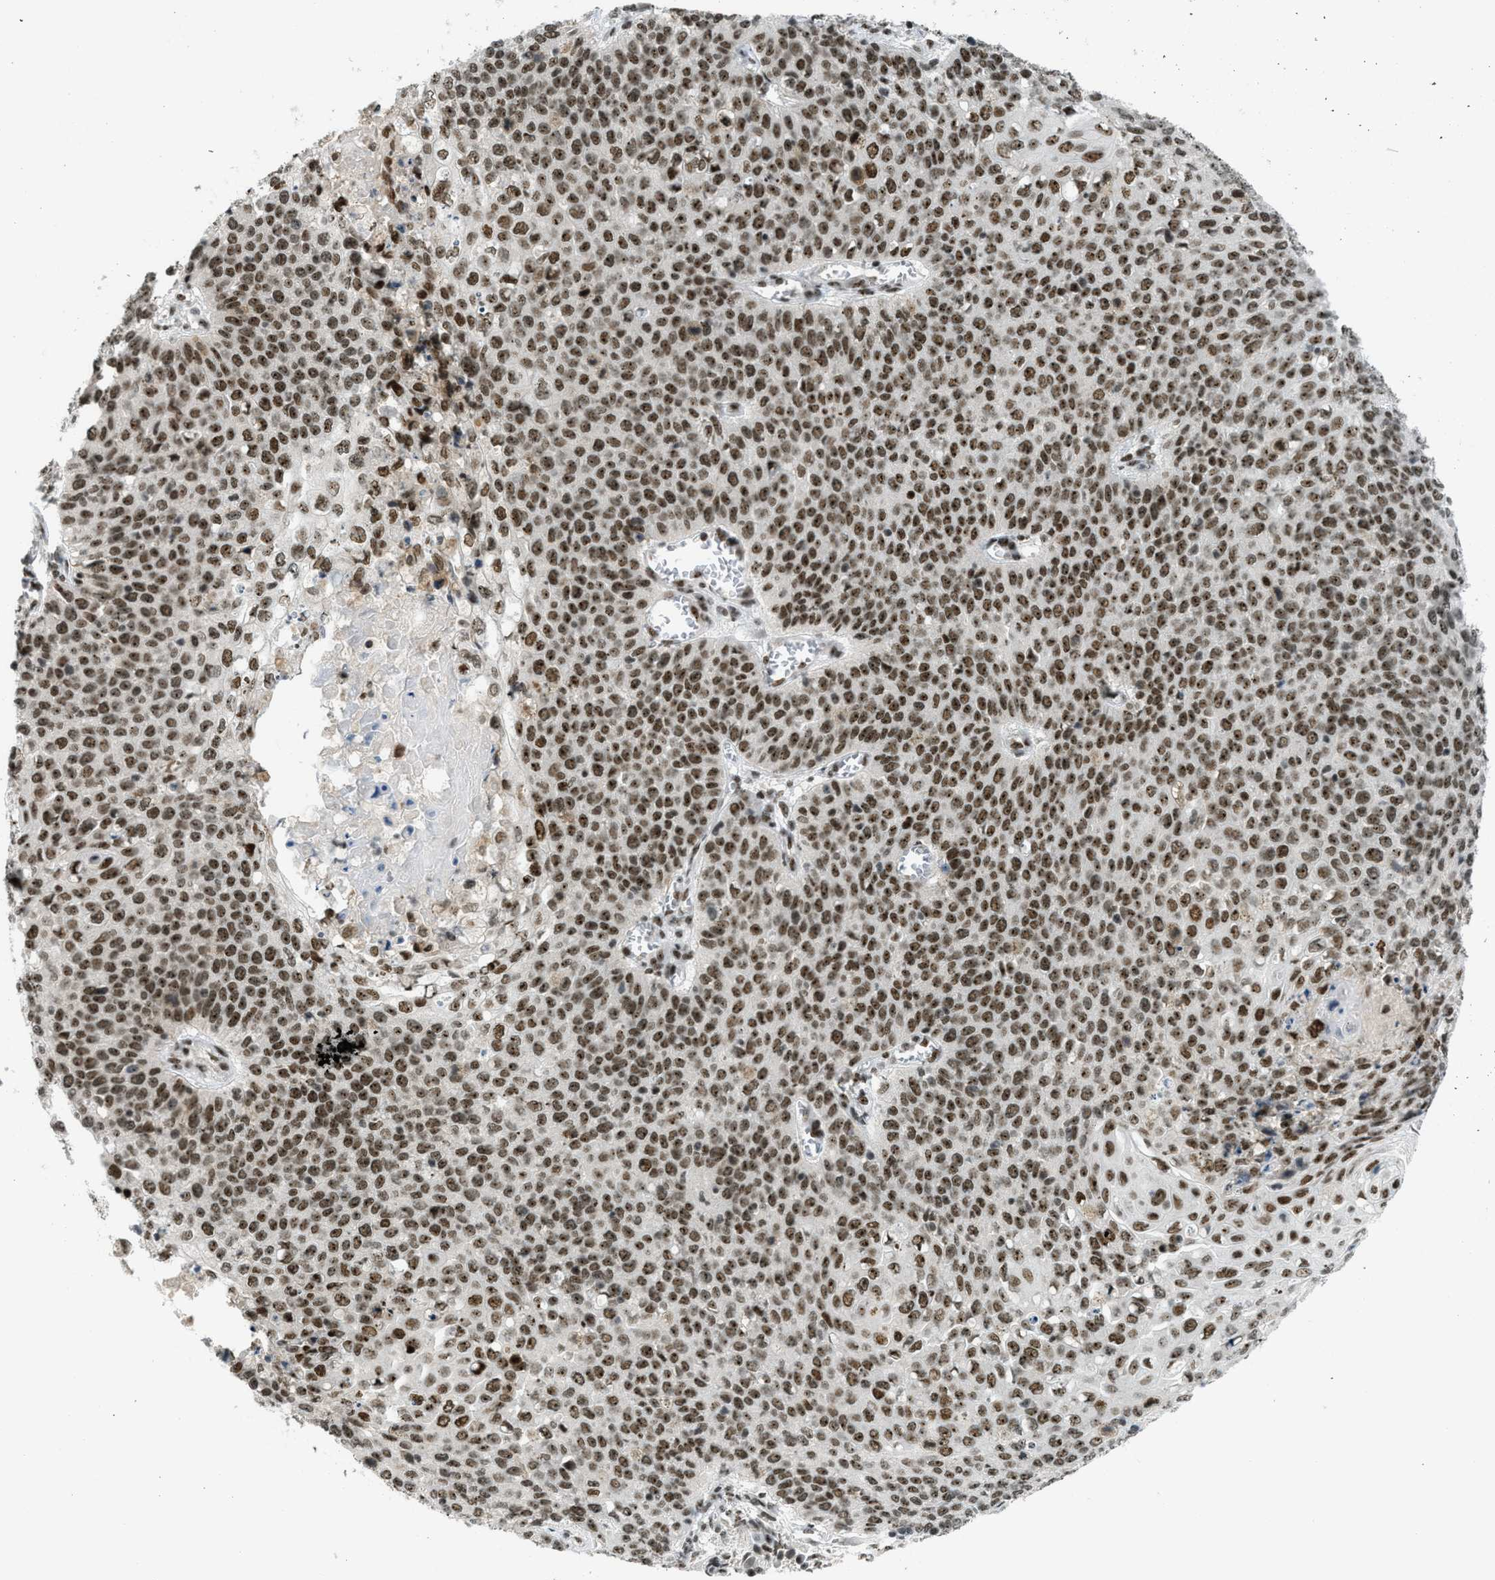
{"staining": {"intensity": "moderate", "quantity": ">75%", "location": "nuclear"}, "tissue": "cervical cancer", "cell_type": "Tumor cells", "image_type": "cancer", "snomed": [{"axis": "morphology", "description": "Squamous cell carcinoma, NOS"}, {"axis": "topography", "description": "Cervix"}], "caption": "Human cervical cancer stained with a brown dye demonstrates moderate nuclear positive positivity in approximately >75% of tumor cells.", "gene": "URB1", "patient": {"sex": "female", "age": 39}}